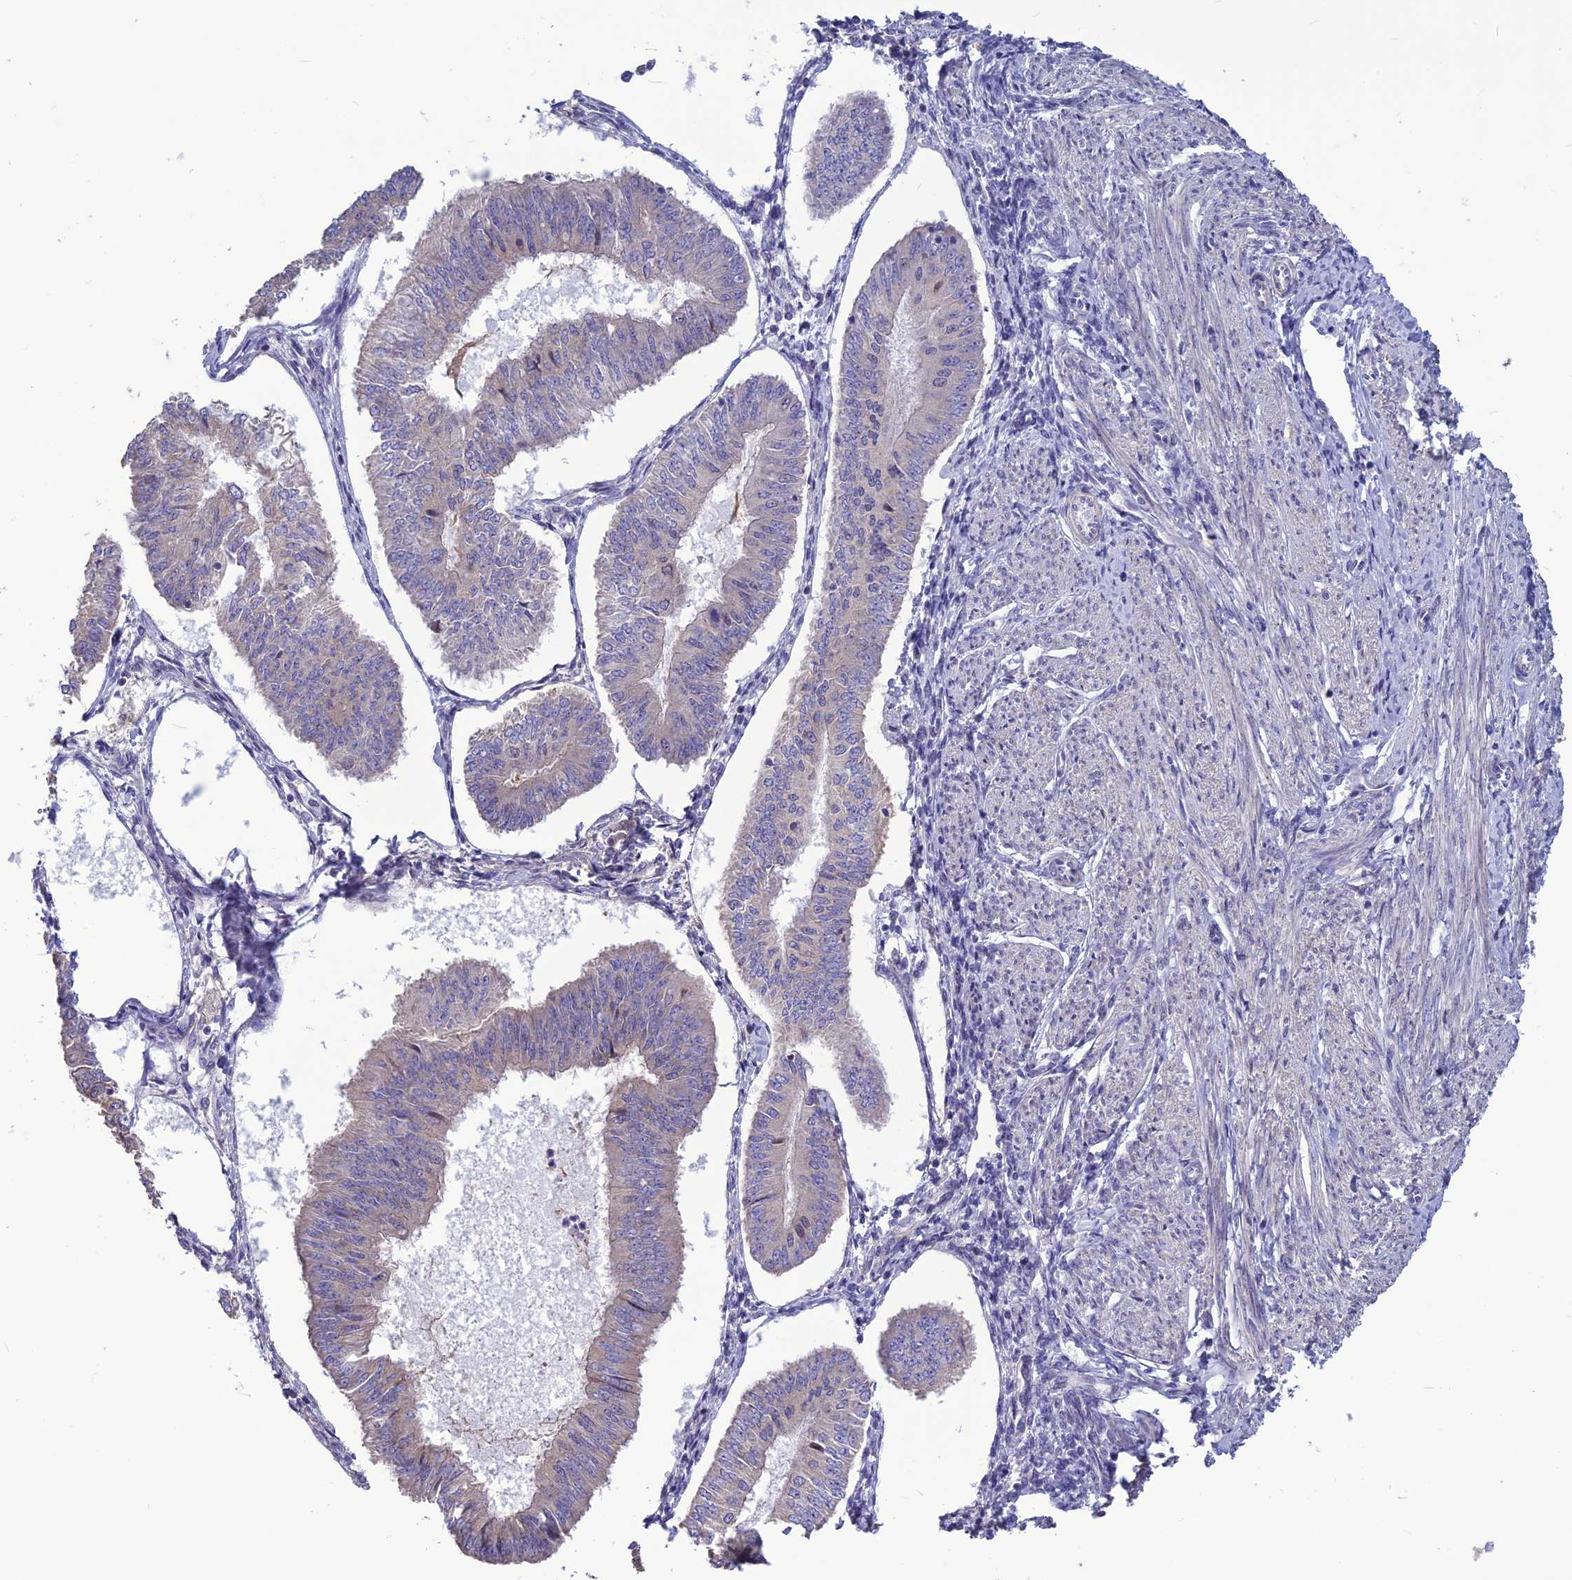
{"staining": {"intensity": "weak", "quantity": "<25%", "location": "cytoplasmic/membranous"}, "tissue": "endometrial cancer", "cell_type": "Tumor cells", "image_type": "cancer", "snomed": [{"axis": "morphology", "description": "Adenocarcinoma, NOS"}, {"axis": "topography", "description": "Endometrium"}], "caption": "The IHC micrograph has no significant expression in tumor cells of endometrial adenocarcinoma tissue.", "gene": "SPG21", "patient": {"sex": "female", "age": 58}}